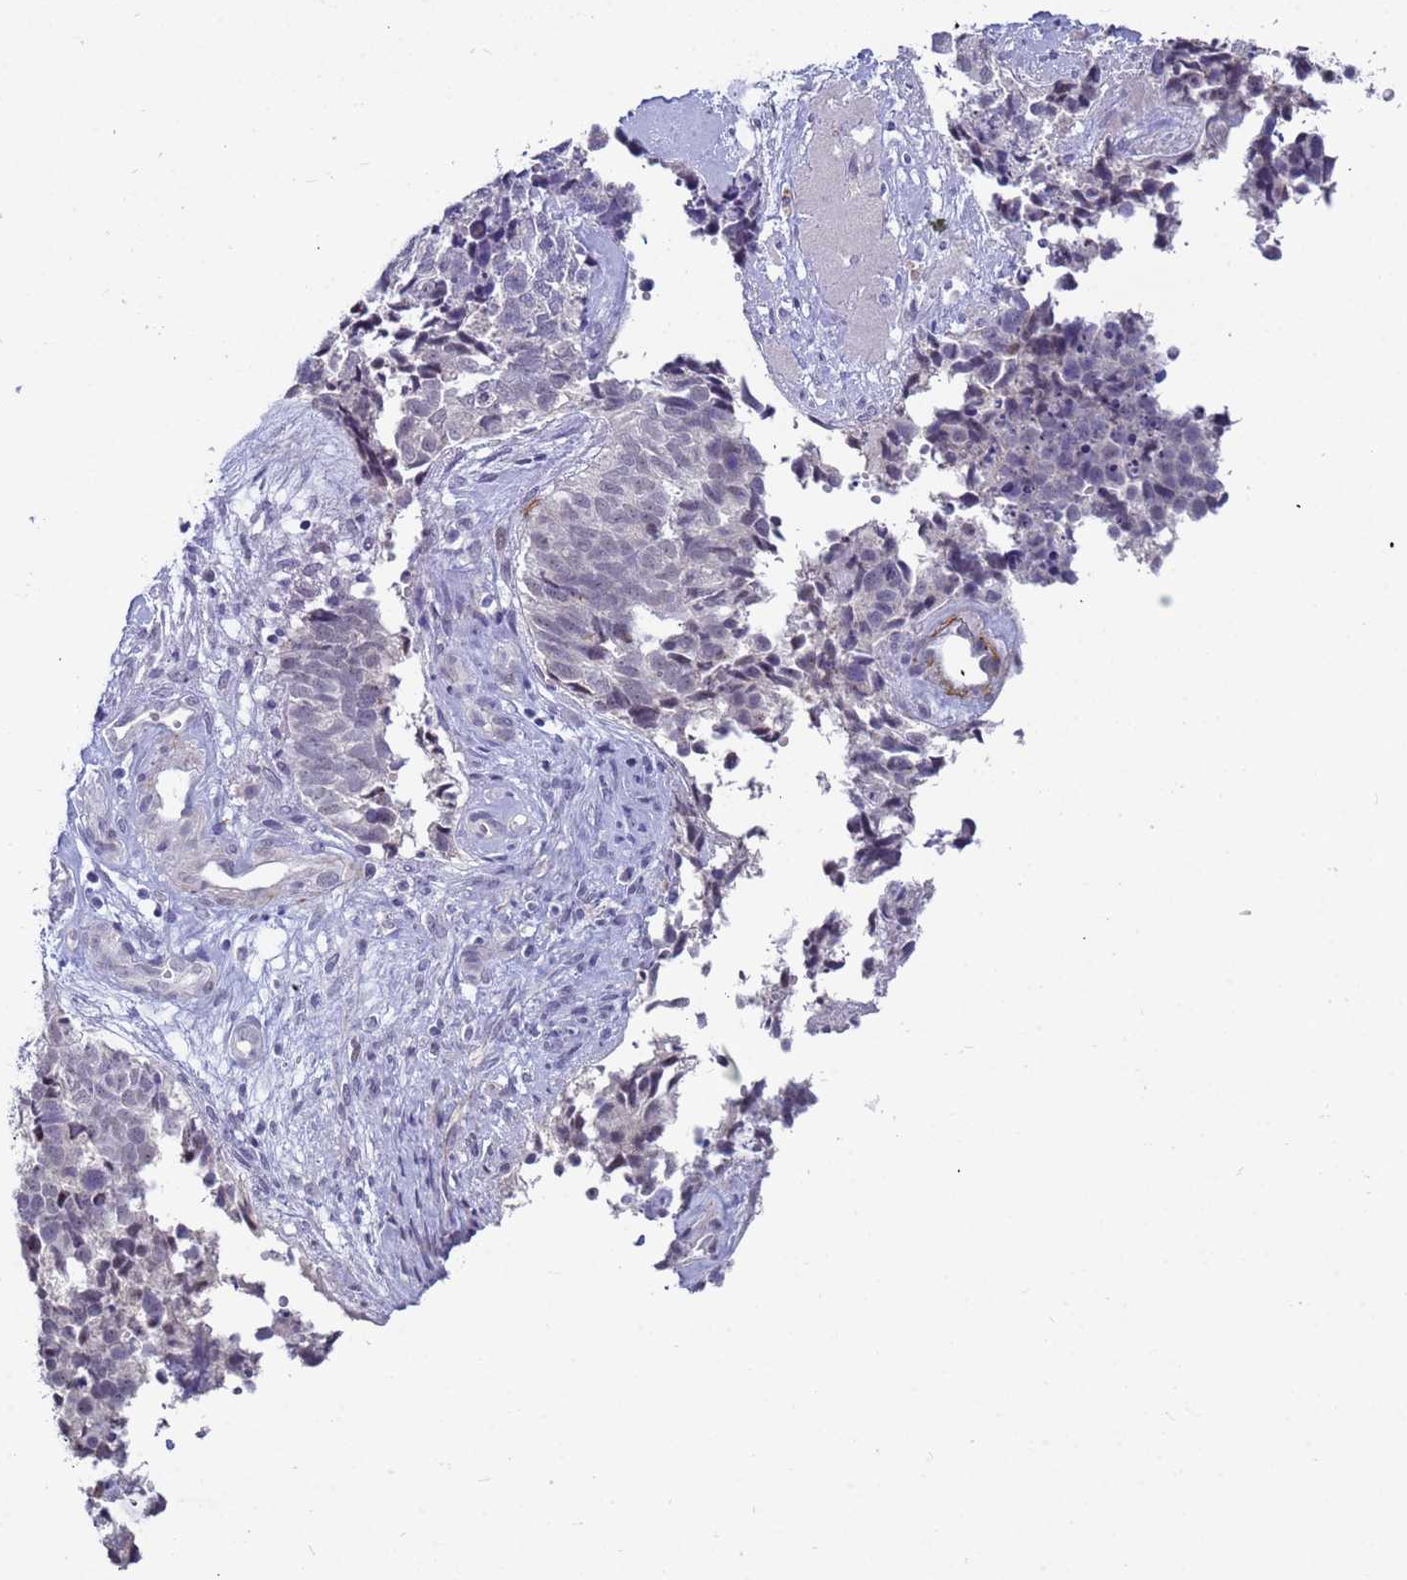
{"staining": {"intensity": "negative", "quantity": "none", "location": "none"}, "tissue": "cervical cancer", "cell_type": "Tumor cells", "image_type": "cancer", "snomed": [{"axis": "morphology", "description": "Squamous cell carcinoma, NOS"}, {"axis": "topography", "description": "Cervix"}], "caption": "Protein analysis of cervical squamous cell carcinoma shows no significant positivity in tumor cells. The staining was performed using DAB (3,3'-diaminobenzidine) to visualize the protein expression in brown, while the nuclei were stained in blue with hematoxylin (Magnification: 20x).", "gene": "CXorf65", "patient": {"sex": "female", "age": 63}}